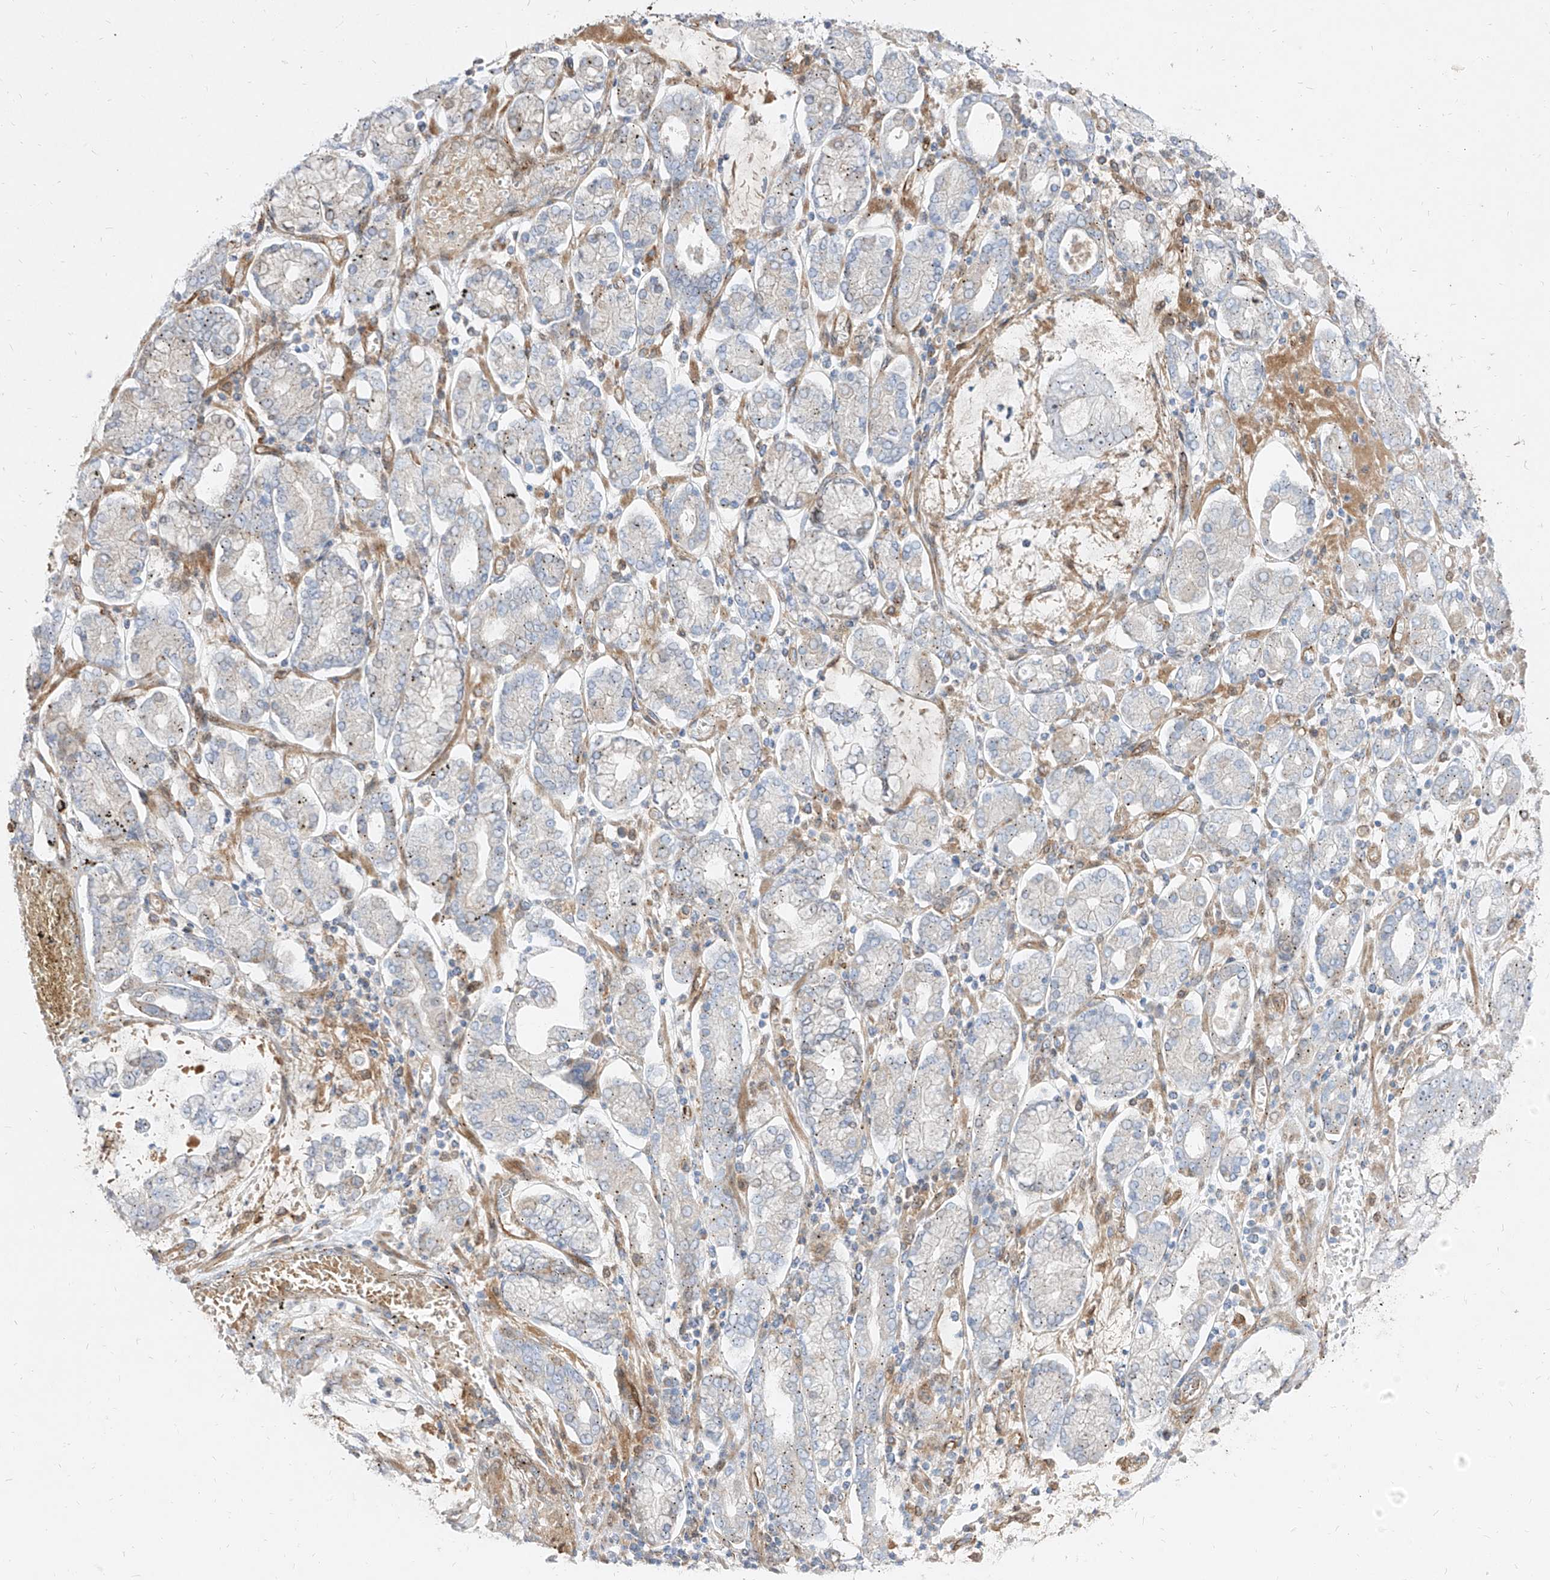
{"staining": {"intensity": "negative", "quantity": "none", "location": "none"}, "tissue": "stomach cancer", "cell_type": "Tumor cells", "image_type": "cancer", "snomed": [{"axis": "morphology", "description": "Adenocarcinoma, NOS"}, {"axis": "topography", "description": "Stomach"}], "caption": "This is an immunohistochemistry (IHC) photomicrograph of human stomach adenocarcinoma. There is no staining in tumor cells.", "gene": "KYNU", "patient": {"sex": "male", "age": 76}}